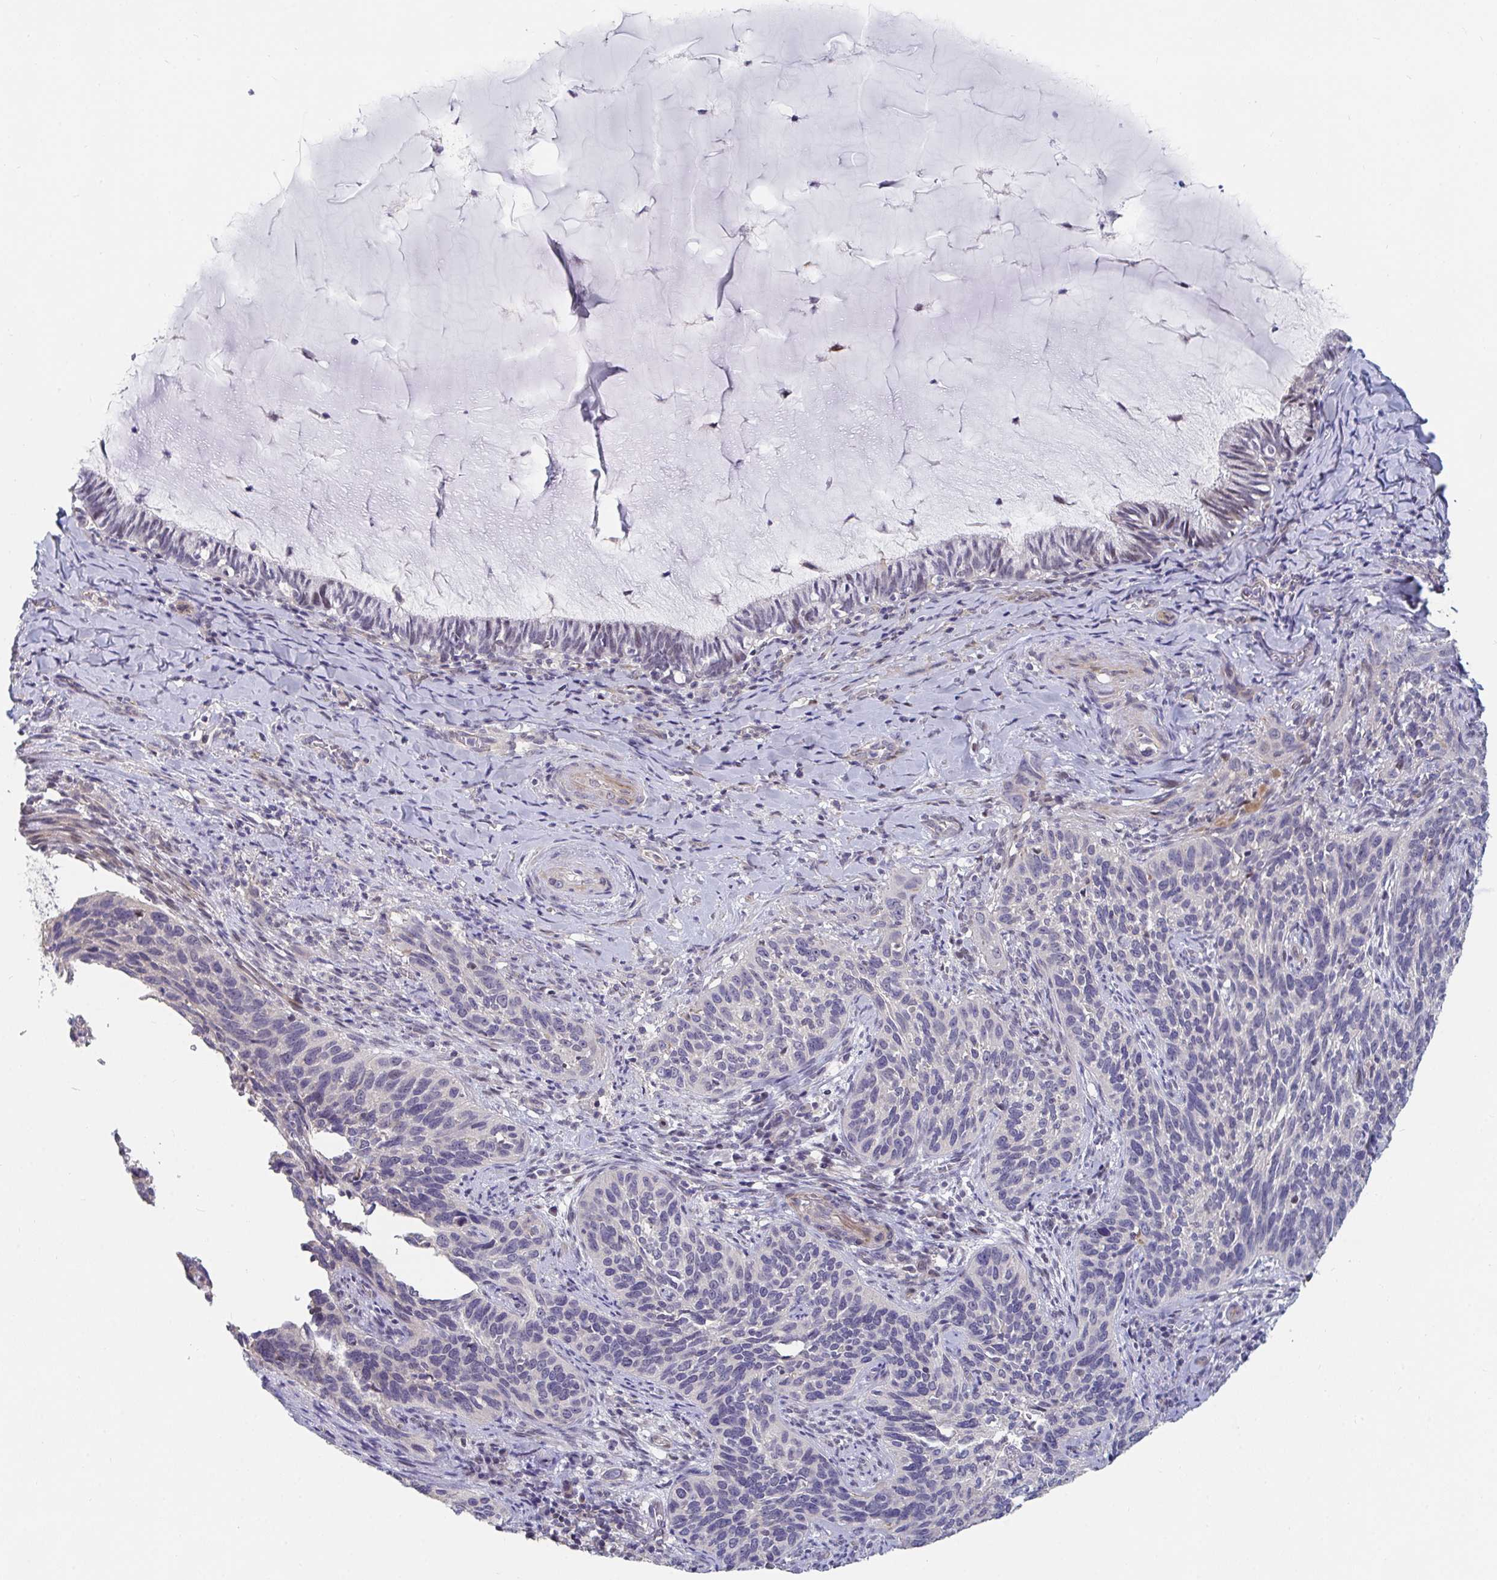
{"staining": {"intensity": "negative", "quantity": "none", "location": "none"}, "tissue": "cervical cancer", "cell_type": "Tumor cells", "image_type": "cancer", "snomed": [{"axis": "morphology", "description": "Squamous cell carcinoma, NOS"}, {"axis": "topography", "description": "Cervix"}], "caption": "There is no significant staining in tumor cells of squamous cell carcinoma (cervical).", "gene": "FAM156B", "patient": {"sex": "female", "age": 51}}